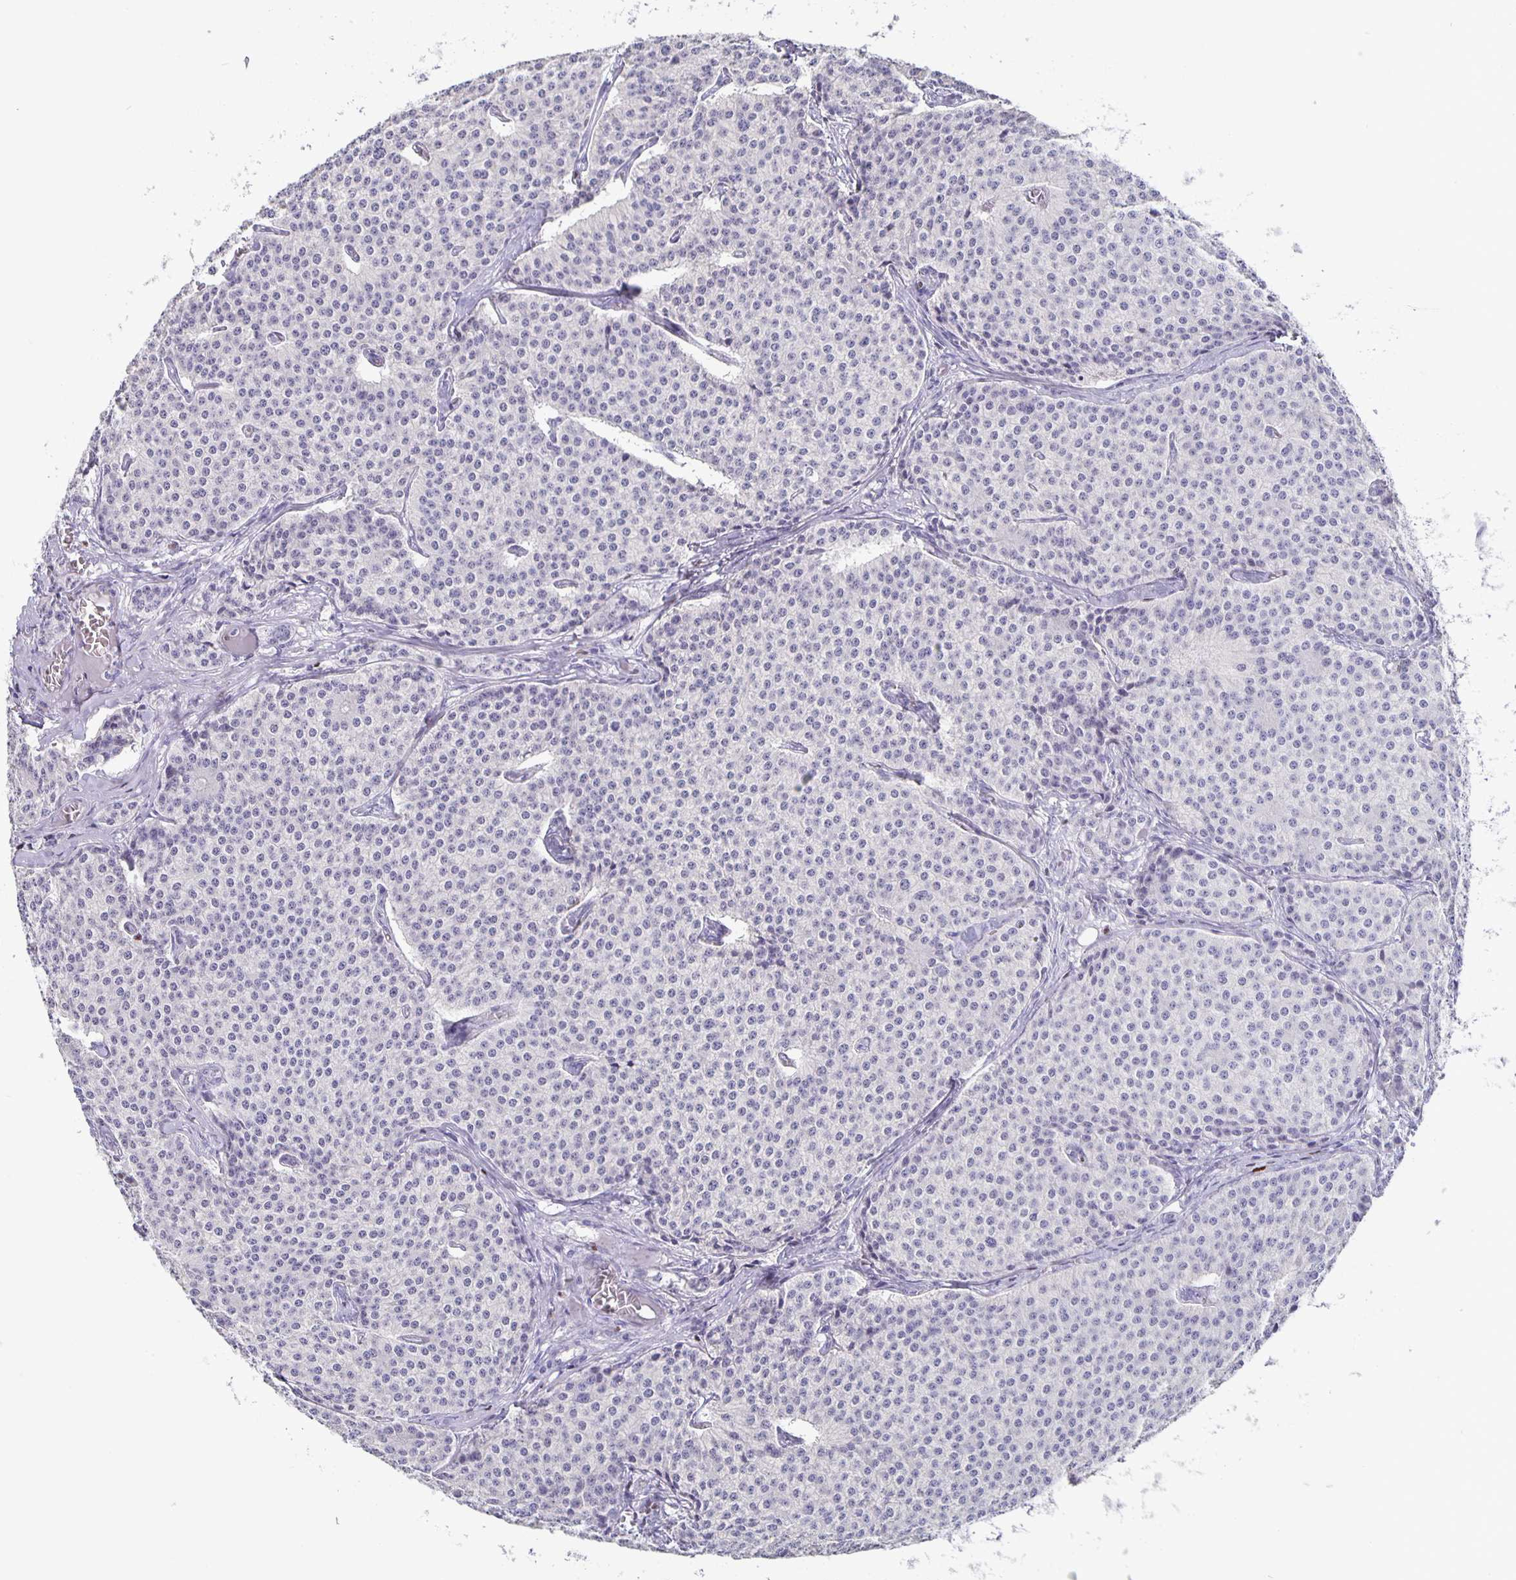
{"staining": {"intensity": "negative", "quantity": "none", "location": "none"}, "tissue": "carcinoid", "cell_type": "Tumor cells", "image_type": "cancer", "snomed": [{"axis": "morphology", "description": "Carcinoid, malignant, NOS"}, {"axis": "topography", "description": "Small intestine"}], "caption": "This is a photomicrograph of IHC staining of carcinoid, which shows no staining in tumor cells.", "gene": "SATB2", "patient": {"sex": "female", "age": 64}}